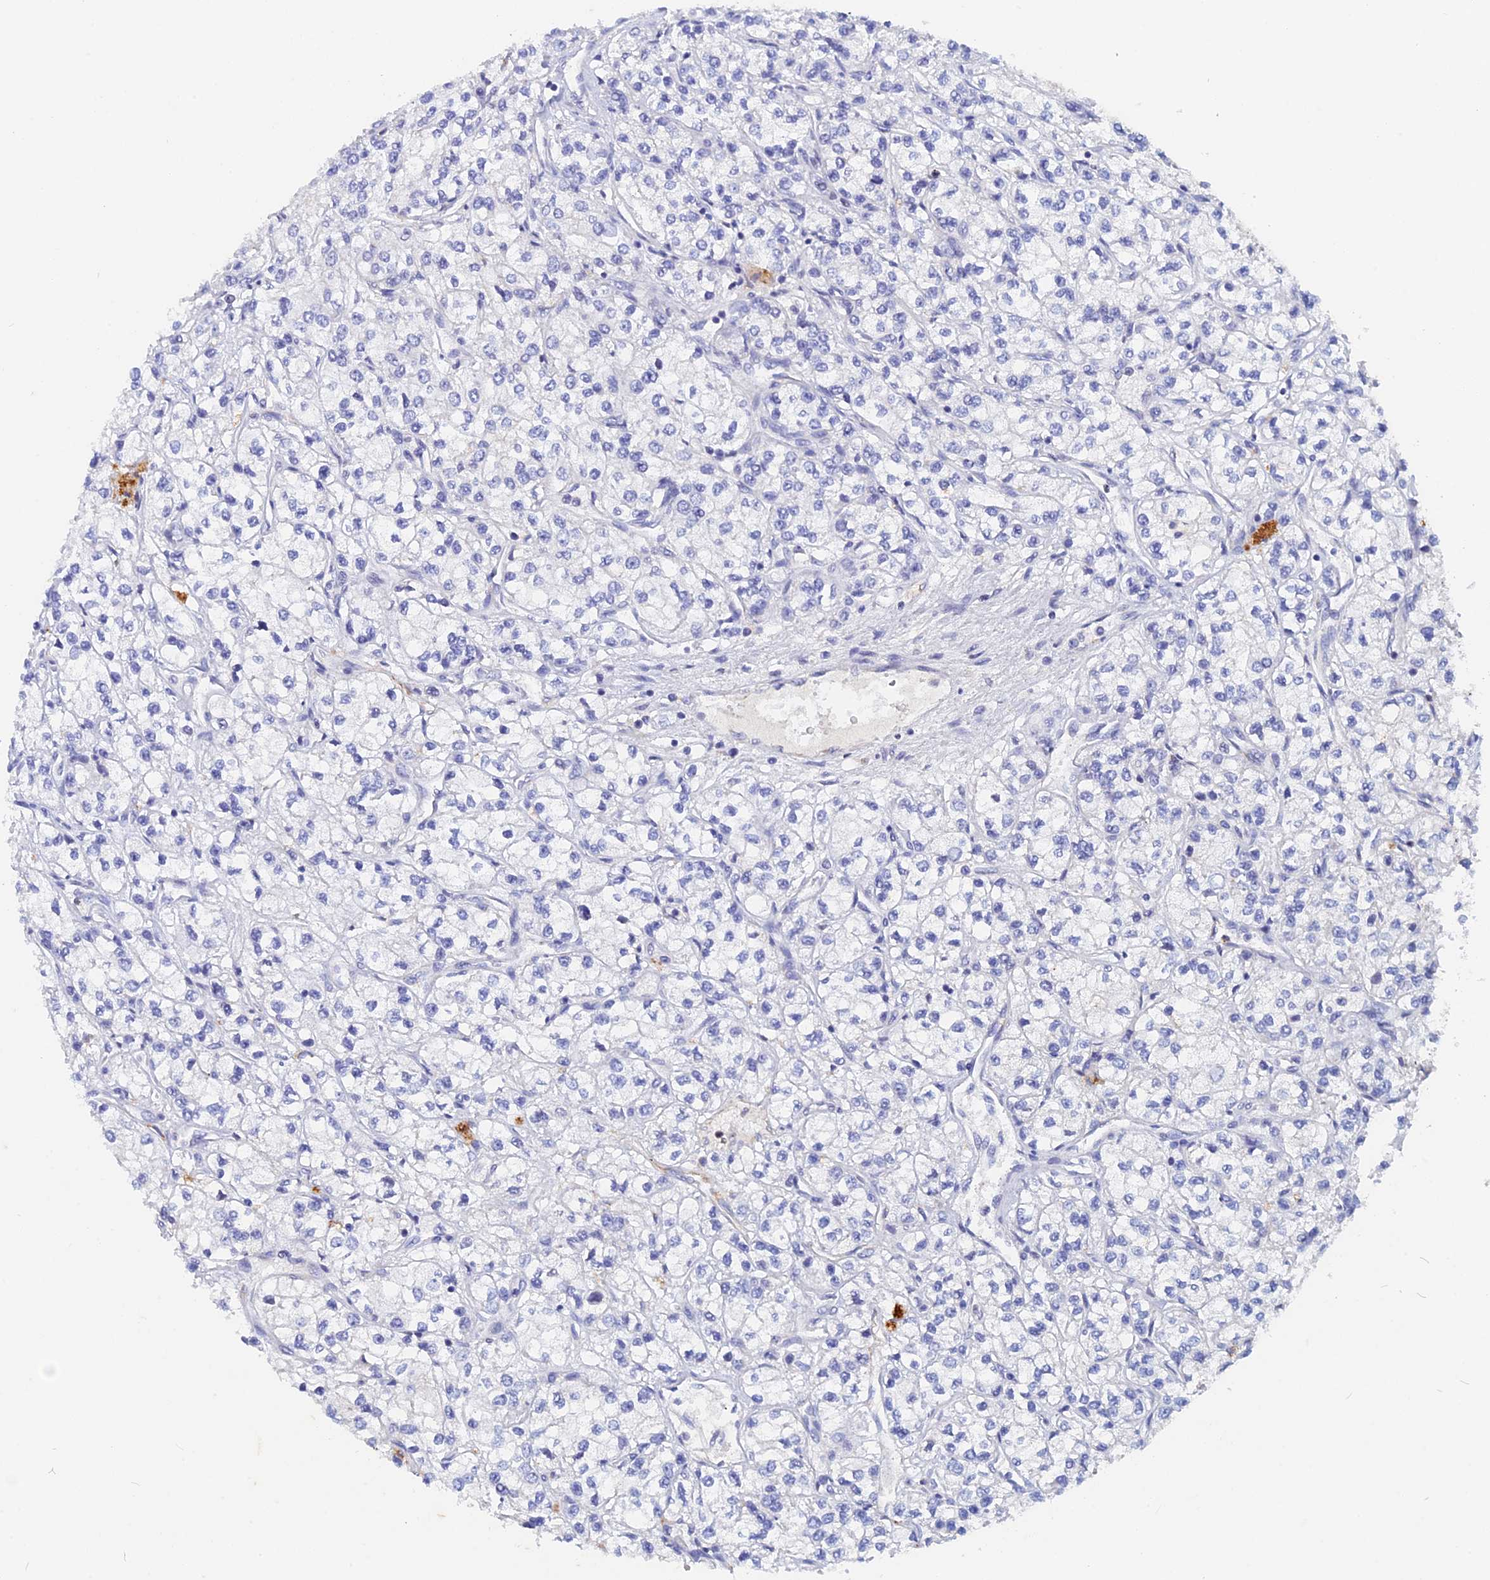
{"staining": {"intensity": "negative", "quantity": "none", "location": "none"}, "tissue": "renal cancer", "cell_type": "Tumor cells", "image_type": "cancer", "snomed": [{"axis": "morphology", "description": "Adenocarcinoma, NOS"}, {"axis": "topography", "description": "Kidney"}], "caption": "Tumor cells show no significant protein staining in adenocarcinoma (renal).", "gene": "ACP7", "patient": {"sex": "male", "age": 80}}